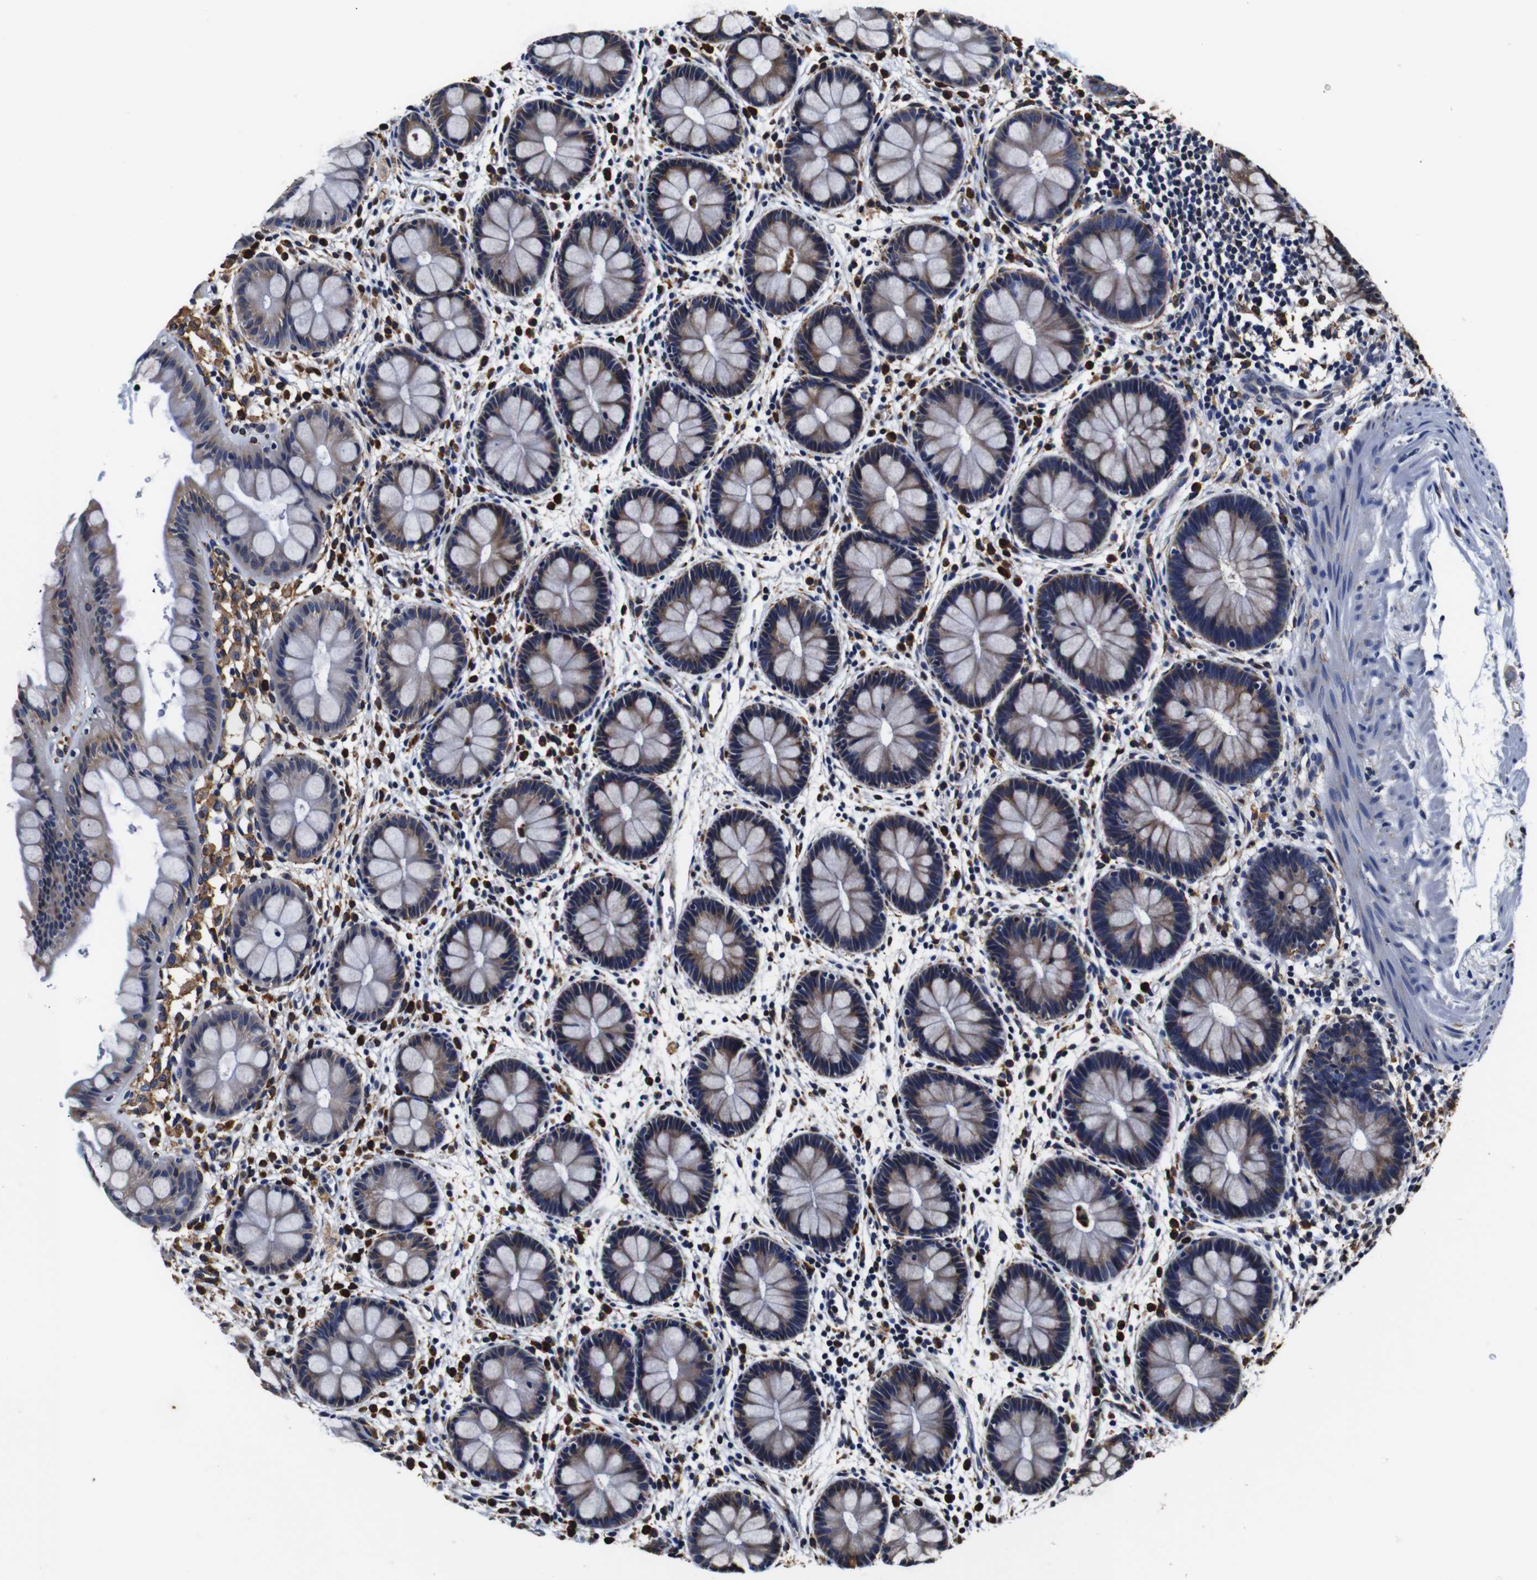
{"staining": {"intensity": "moderate", "quantity": ">75%", "location": "cytoplasmic/membranous"}, "tissue": "rectum", "cell_type": "Glandular cells", "image_type": "normal", "snomed": [{"axis": "morphology", "description": "Normal tissue, NOS"}, {"axis": "topography", "description": "Rectum"}], "caption": "Normal rectum exhibits moderate cytoplasmic/membranous positivity in about >75% of glandular cells, visualized by immunohistochemistry.", "gene": "PPIB", "patient": {"sex": "female", "age": 24}}